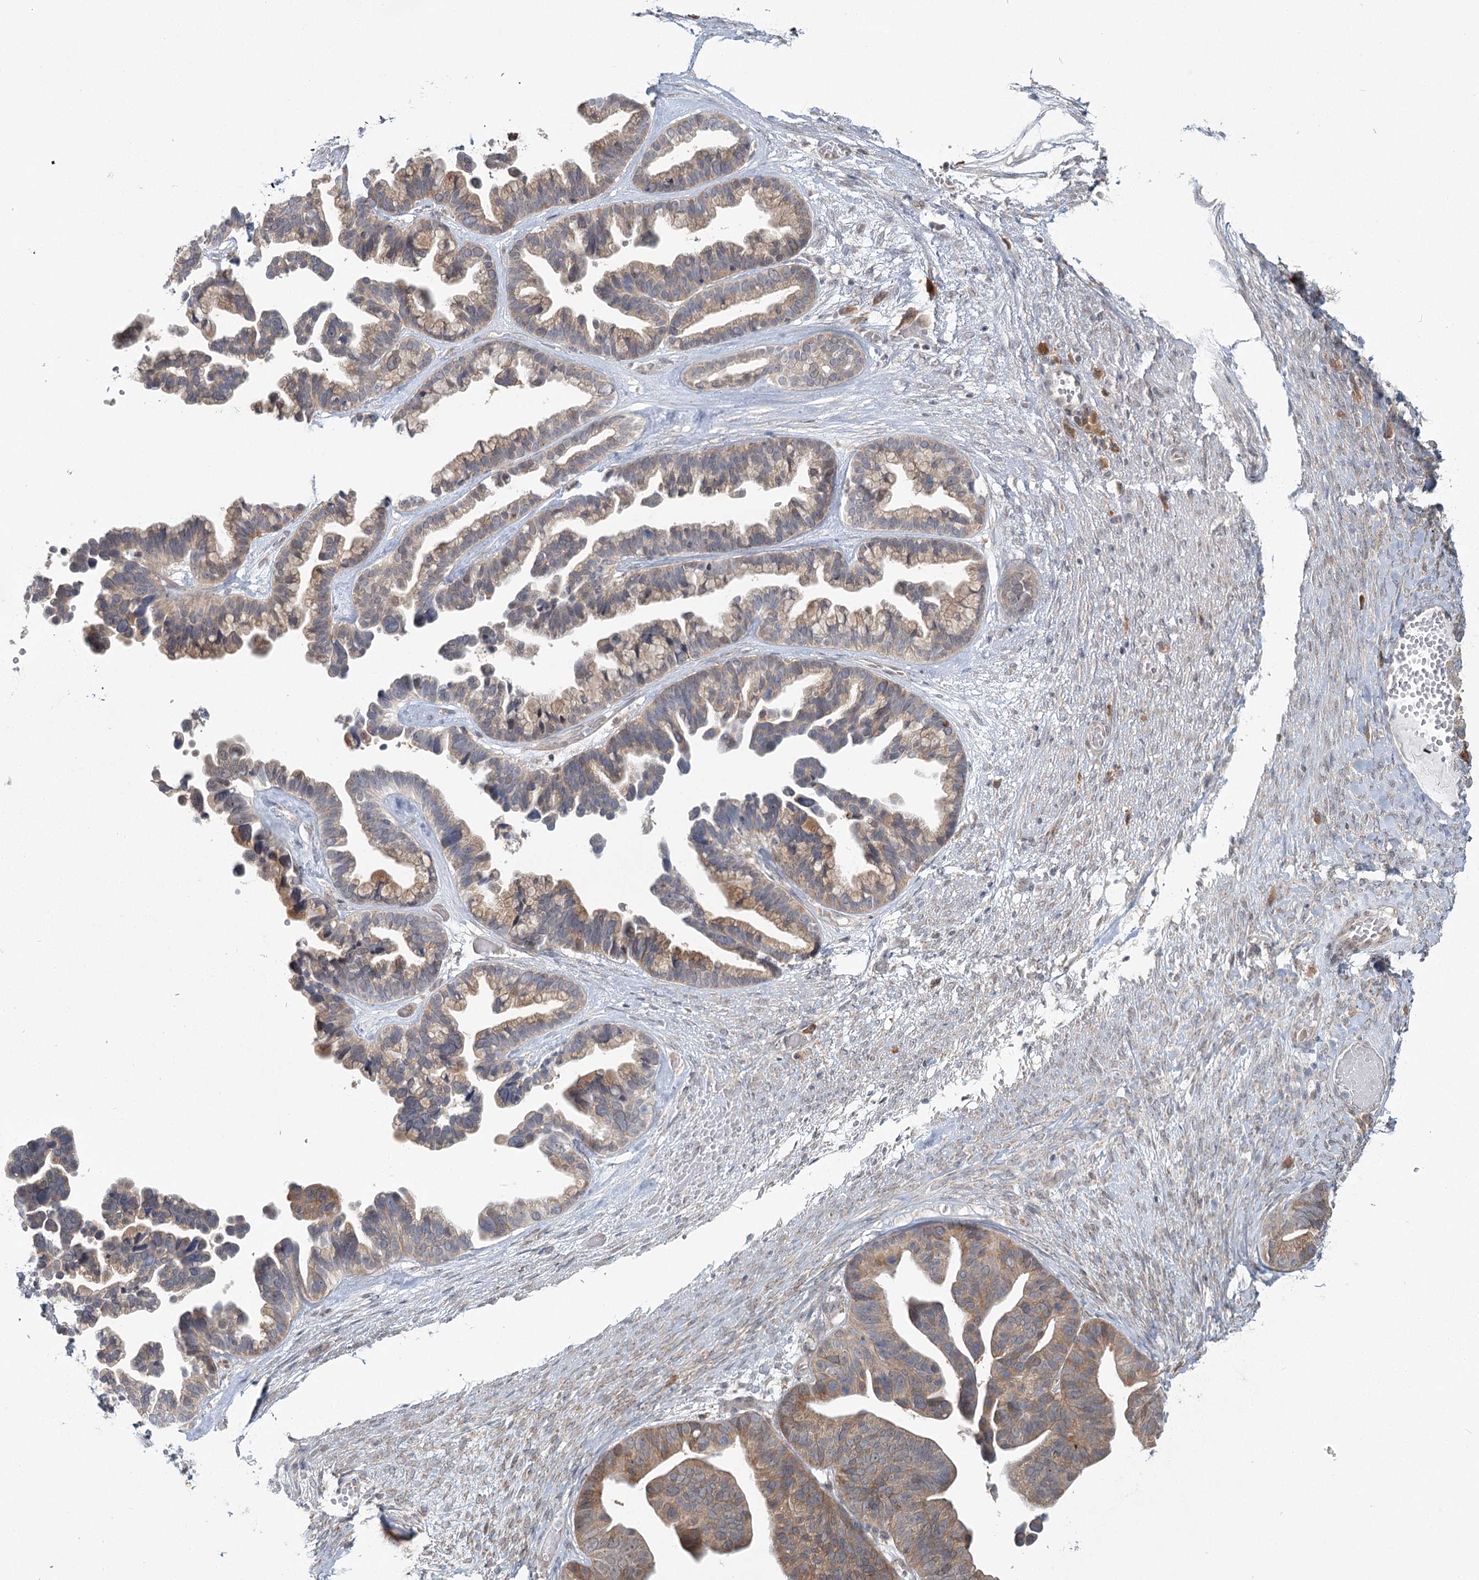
{"staining": {"intensity": "moderate", "quantity": ">75%", "location": "cytoplasmic/membranous"}, "tissue": "ovarian cancer", "cell_type": "Tumor cells", "image_type": "cancer", "snomed": [{"axis": "morphology", "description": "Cystadenocarcinoma, serous, NOS"}, {"axis": "topography", "description": "Ovary"}], "caption": "Immunohistochemistry image of neoplastic tissue: human serous cystadenocarcinoma (ovarian) stained using IHC reveals medium levels of moderate protein expression localized specifically in the cytoplasmic/membranous of tumor cells, appearing as a cytoplasmic/membranous brown color.", "gene": "THNSL1", "patient": {"sex": "female", "age": 56}}